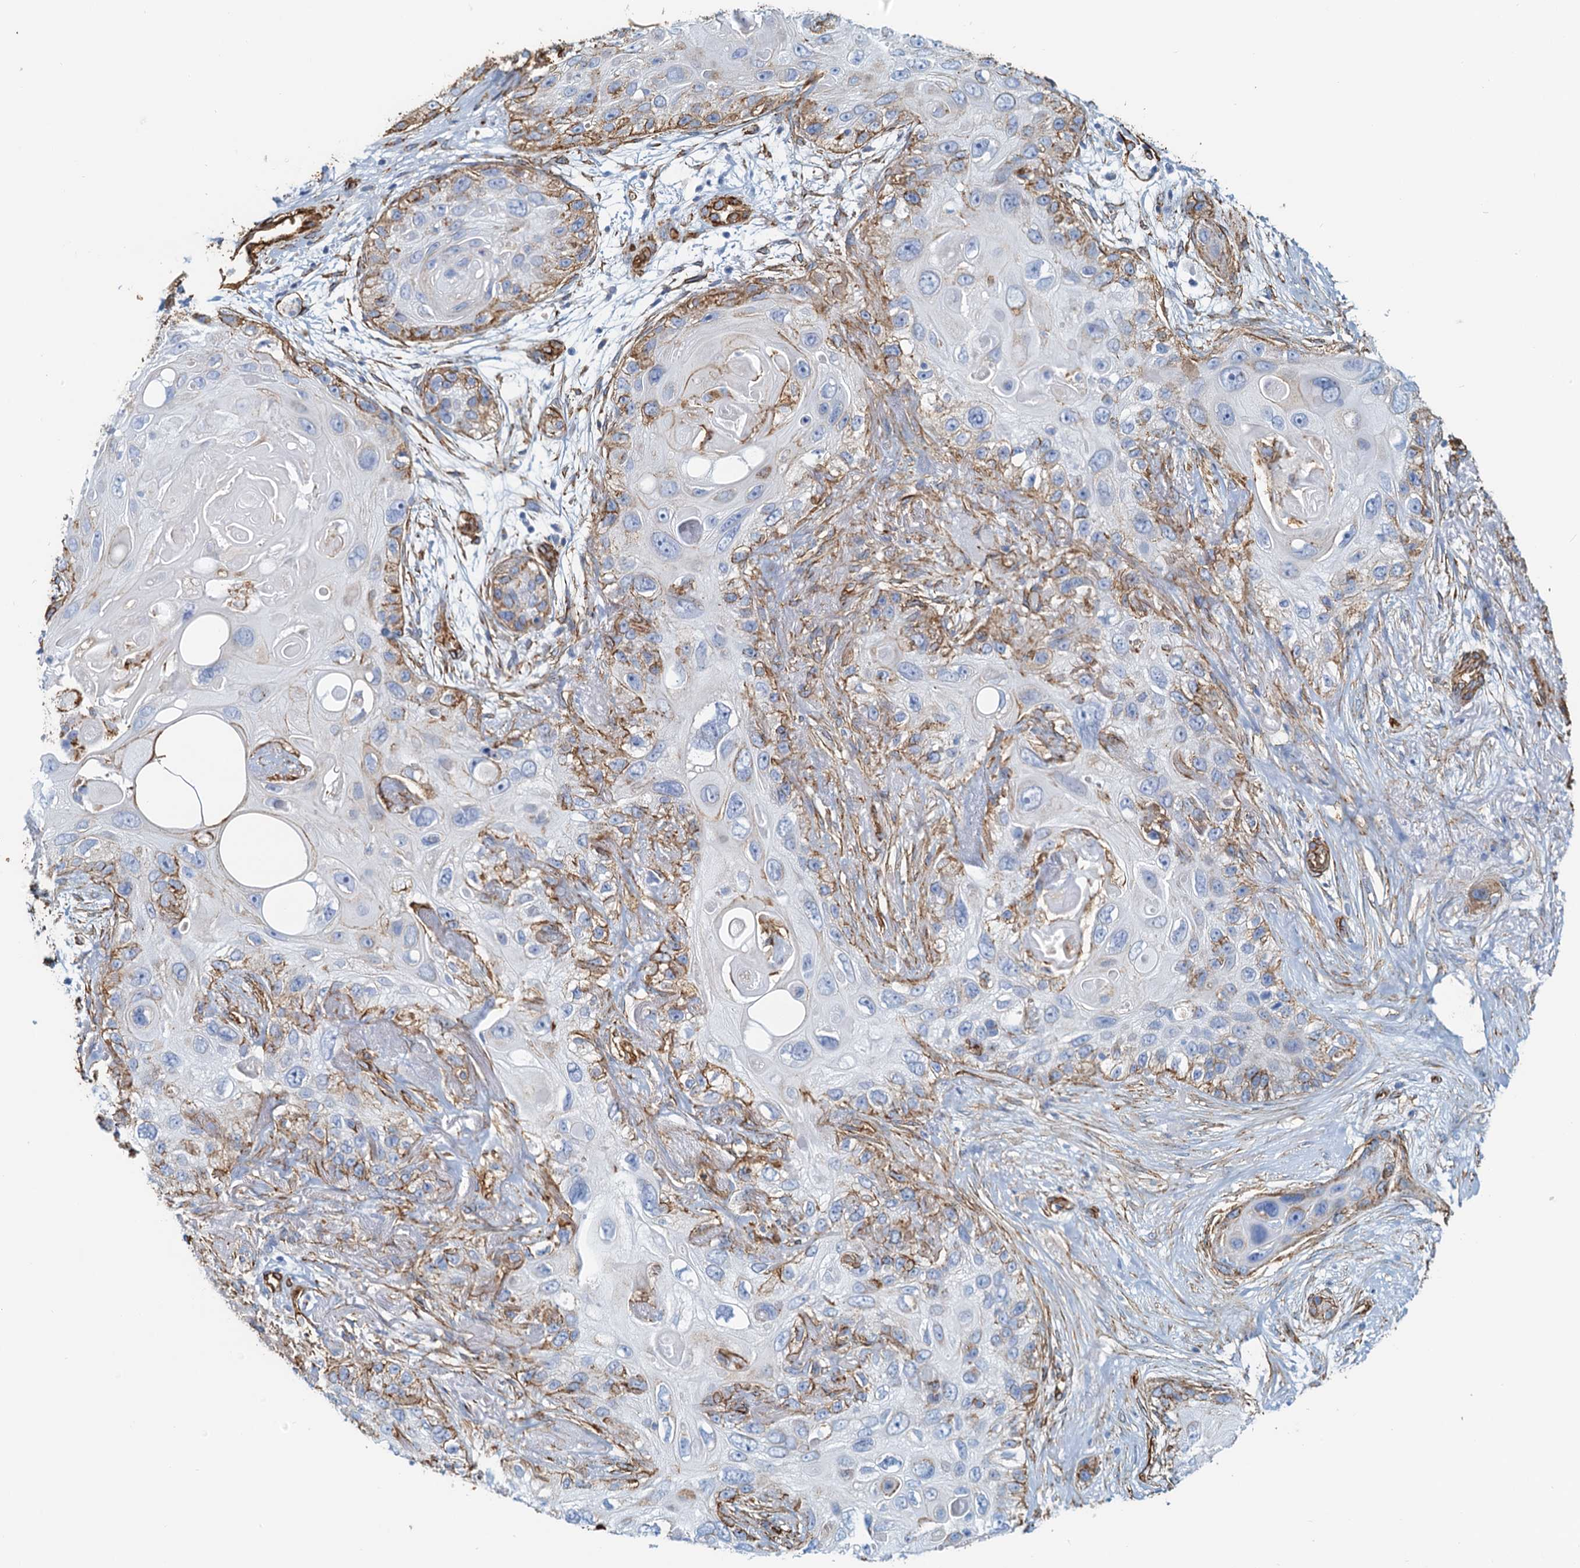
{"staining": {"intensity": "moderate", "quantity": "<25%", "location": "cytoplasmic/membranous"}, "tissue": "skin cancer", "cell_type": "Tumor cells", "image_type": "cancer", "snomed": [{"axis": "morphology", "description": "Normal tissue, NOS"}, {"axis": "morphology", "description": "Squamous cell carcinoma, NOS"}, {"axis": "topography", "description": "Skin"}], "caption": "Protein expression analysis of human skin squamous cell carcinoma reveals moderate cytoplasmic/membranous positivity in approximately <25% of tumor cells.", "gene": "DGKG", "patient": {"sex": "male", "age": 72}}